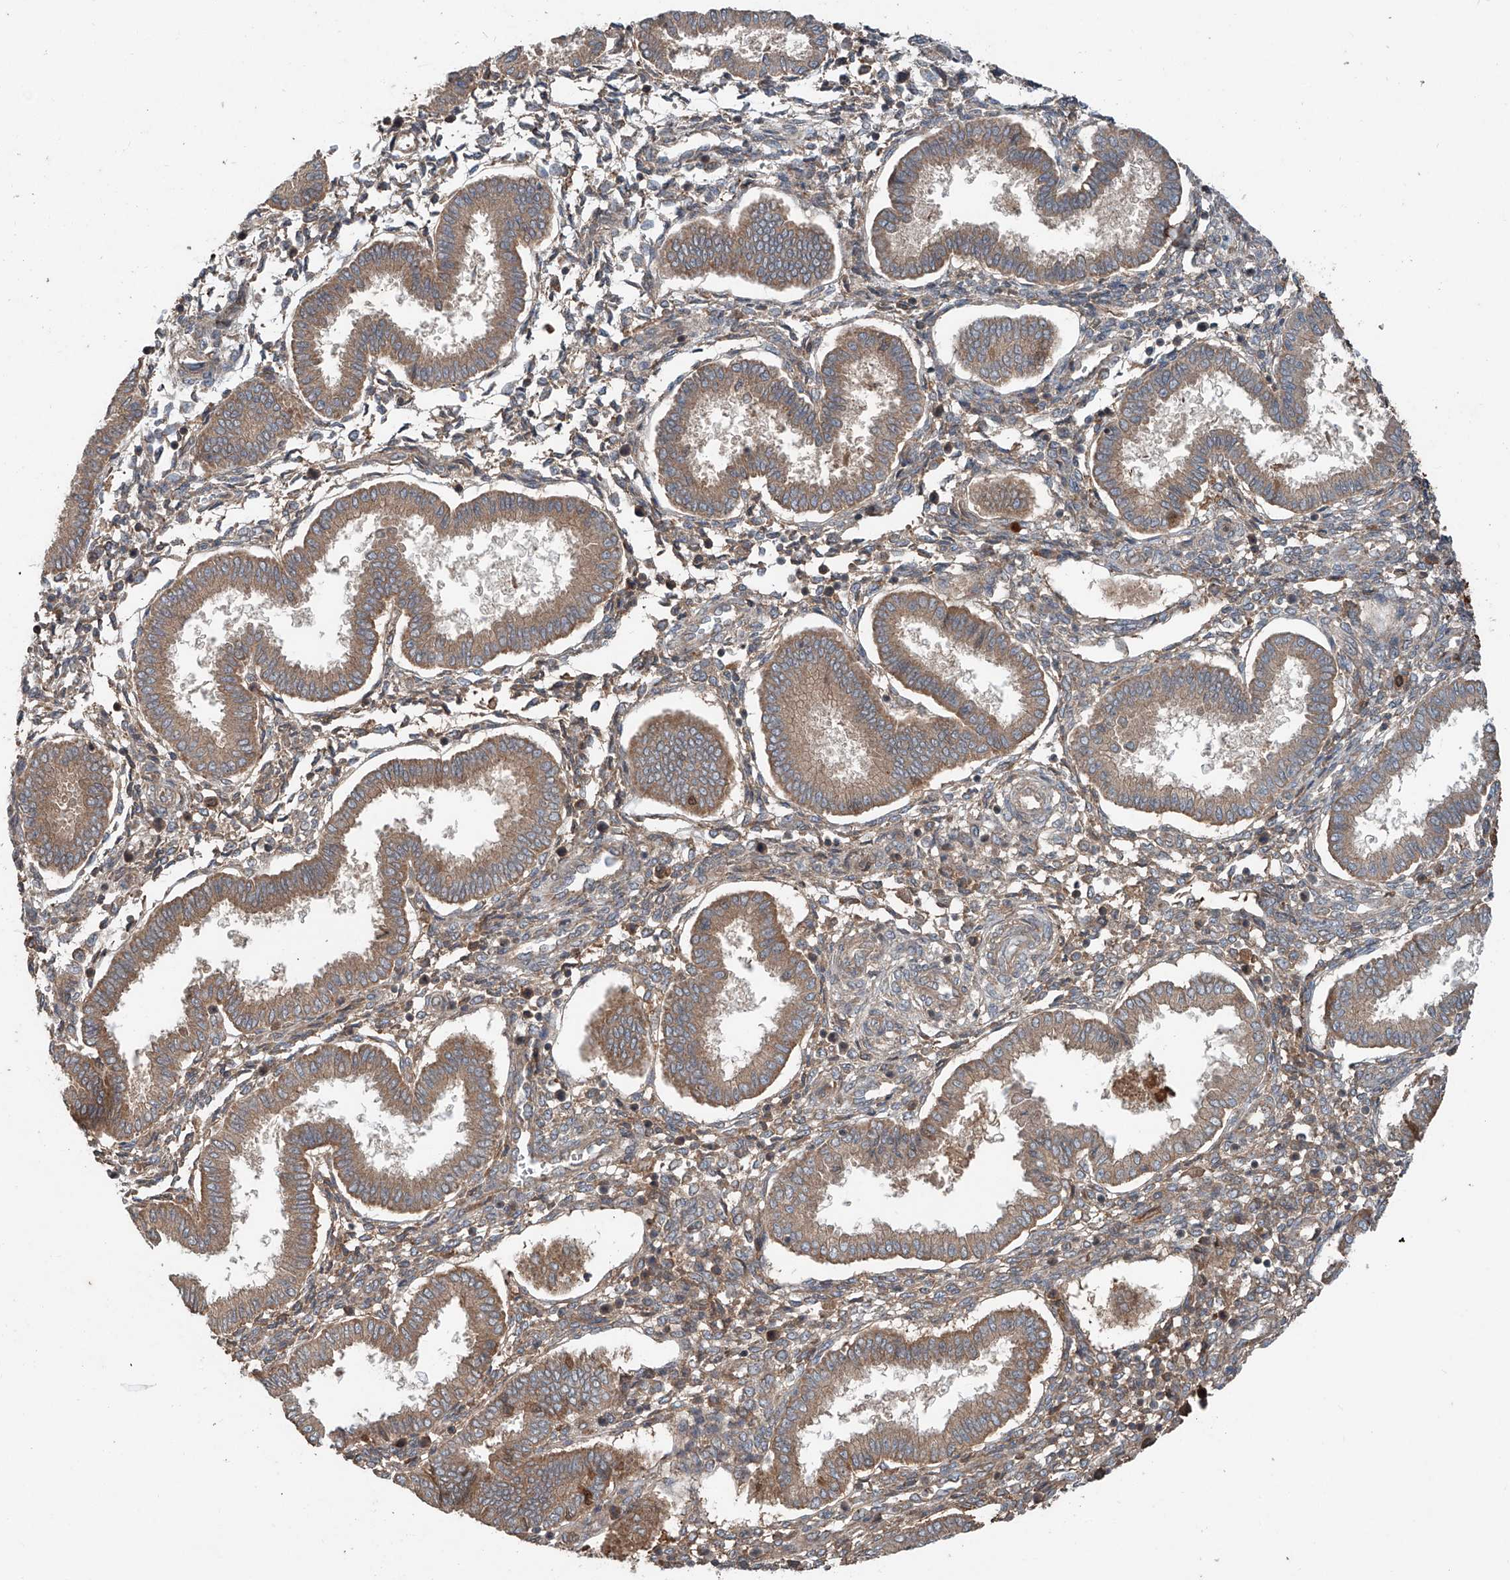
{"staining": {"intensity": "weak", "quantity": ">75%", "location": "cytoplasmic/membranous"}, "tissue": "endometrium", "cell_type": "Cells in endometrial stroma", "image_type": "normal", "snomed": [{"axis": "morphology", "description": "Normal tissue, NOS"}, {"axis": "topography", "description": "Endometrium"}], "caption": "High-power microscopy captured an immunohistochemistry (IHC) image of benign endometrium, revealing weak cytoplasmic/membranous positivity in about >75% of cells in endometrial stroma.", "gene": "ADAM23", "patient": {"sex": "female", "age": 24}}